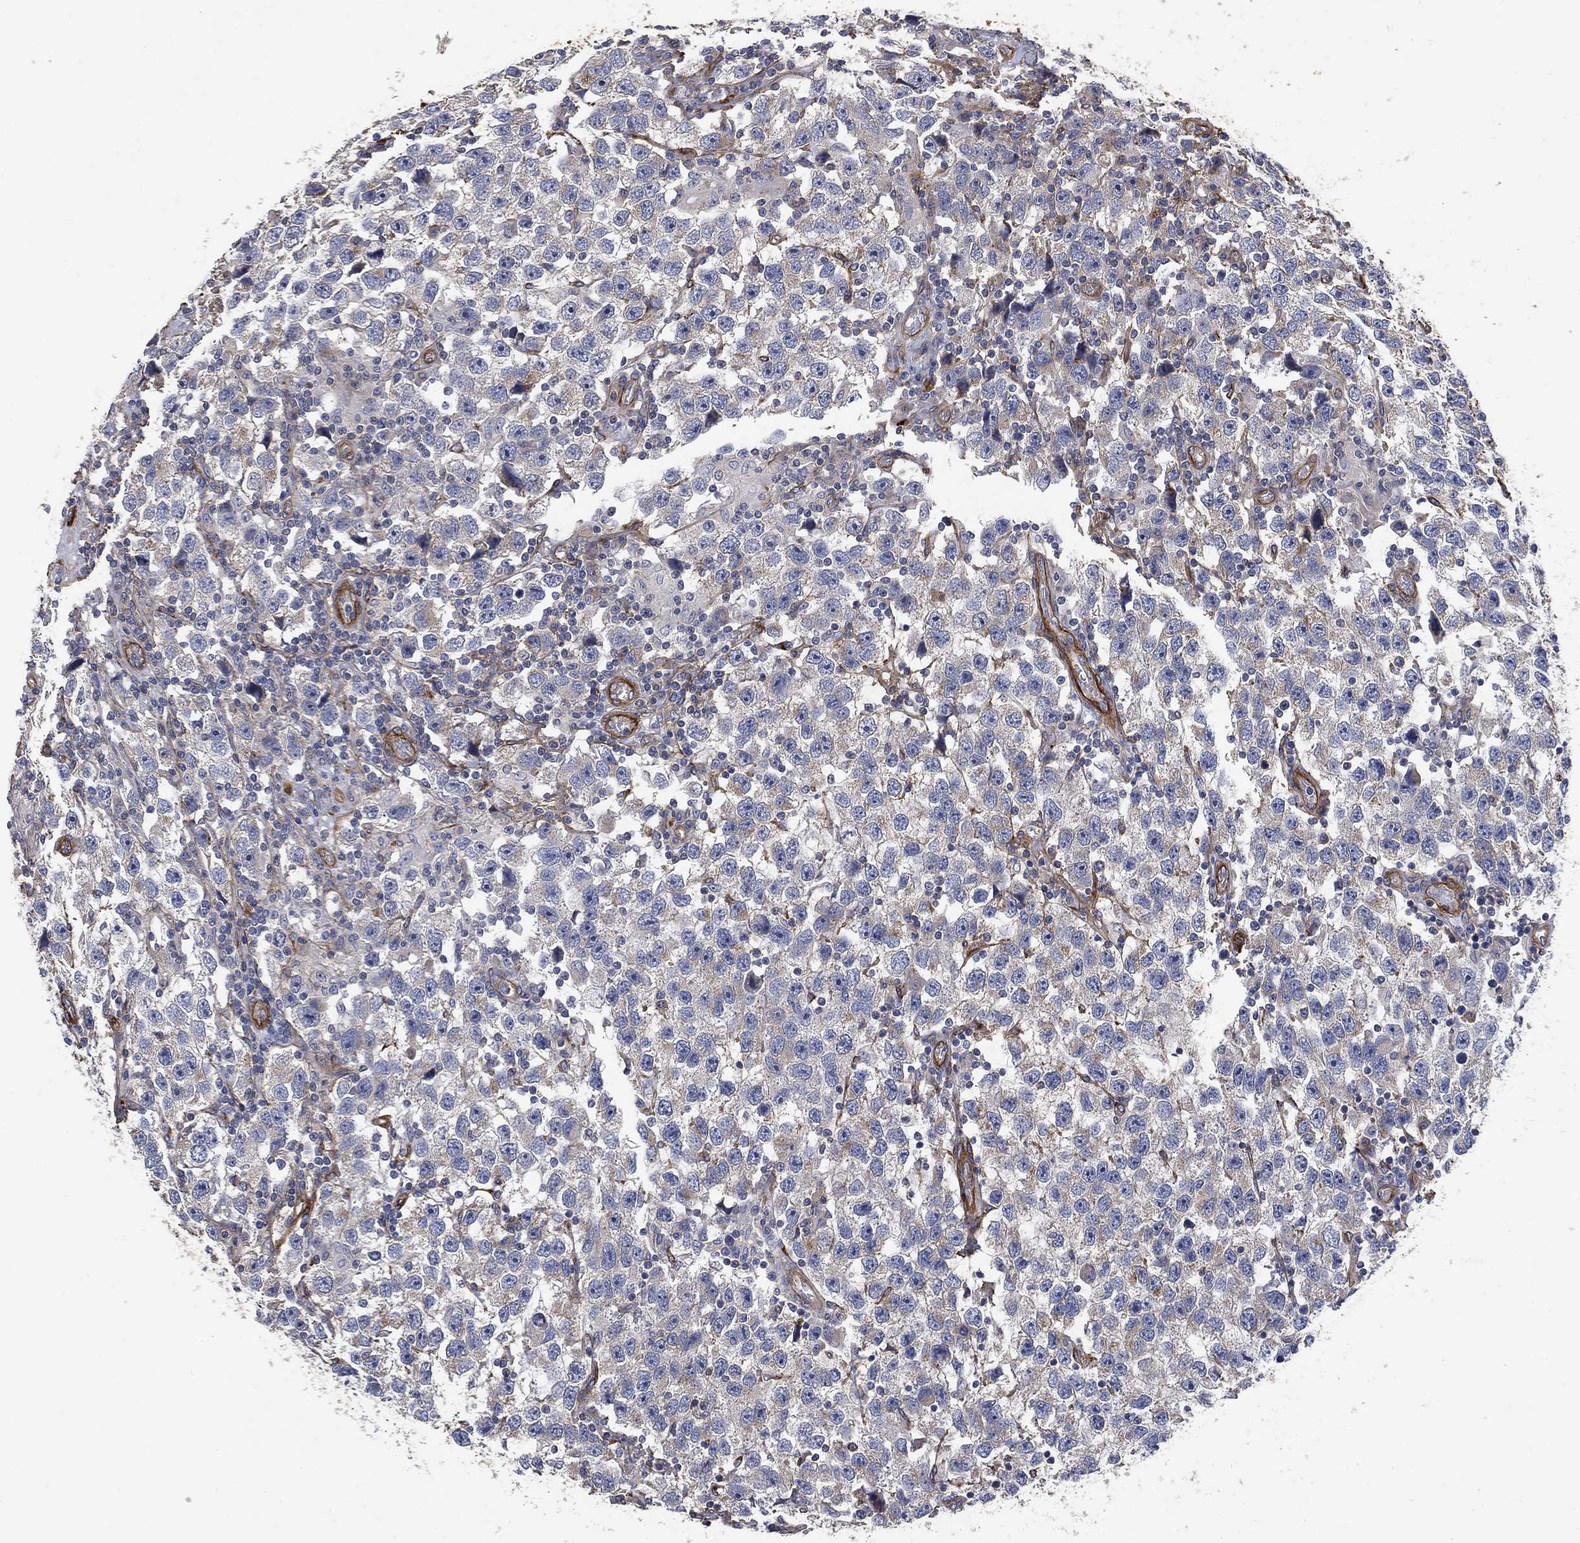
{"staining": {"intensity": "negative", "quantity": "none", "location": "none"}, "tissue": "testis cancer", "cell_type": "Tumor cells", "image_type": "cancer", "snomed": [{"axis": "morphology", "description": "Seminoma, NOS"}, {"axis": "topography", "description": "Testis"}], "caption": "IHC histopathology image of neoplastic tissue: human testis cancer stained with DAB shows no significant protein positivity in tumor cells.", "gene": "COL4A2", "patient": {"sex": "male", "age": 26}}